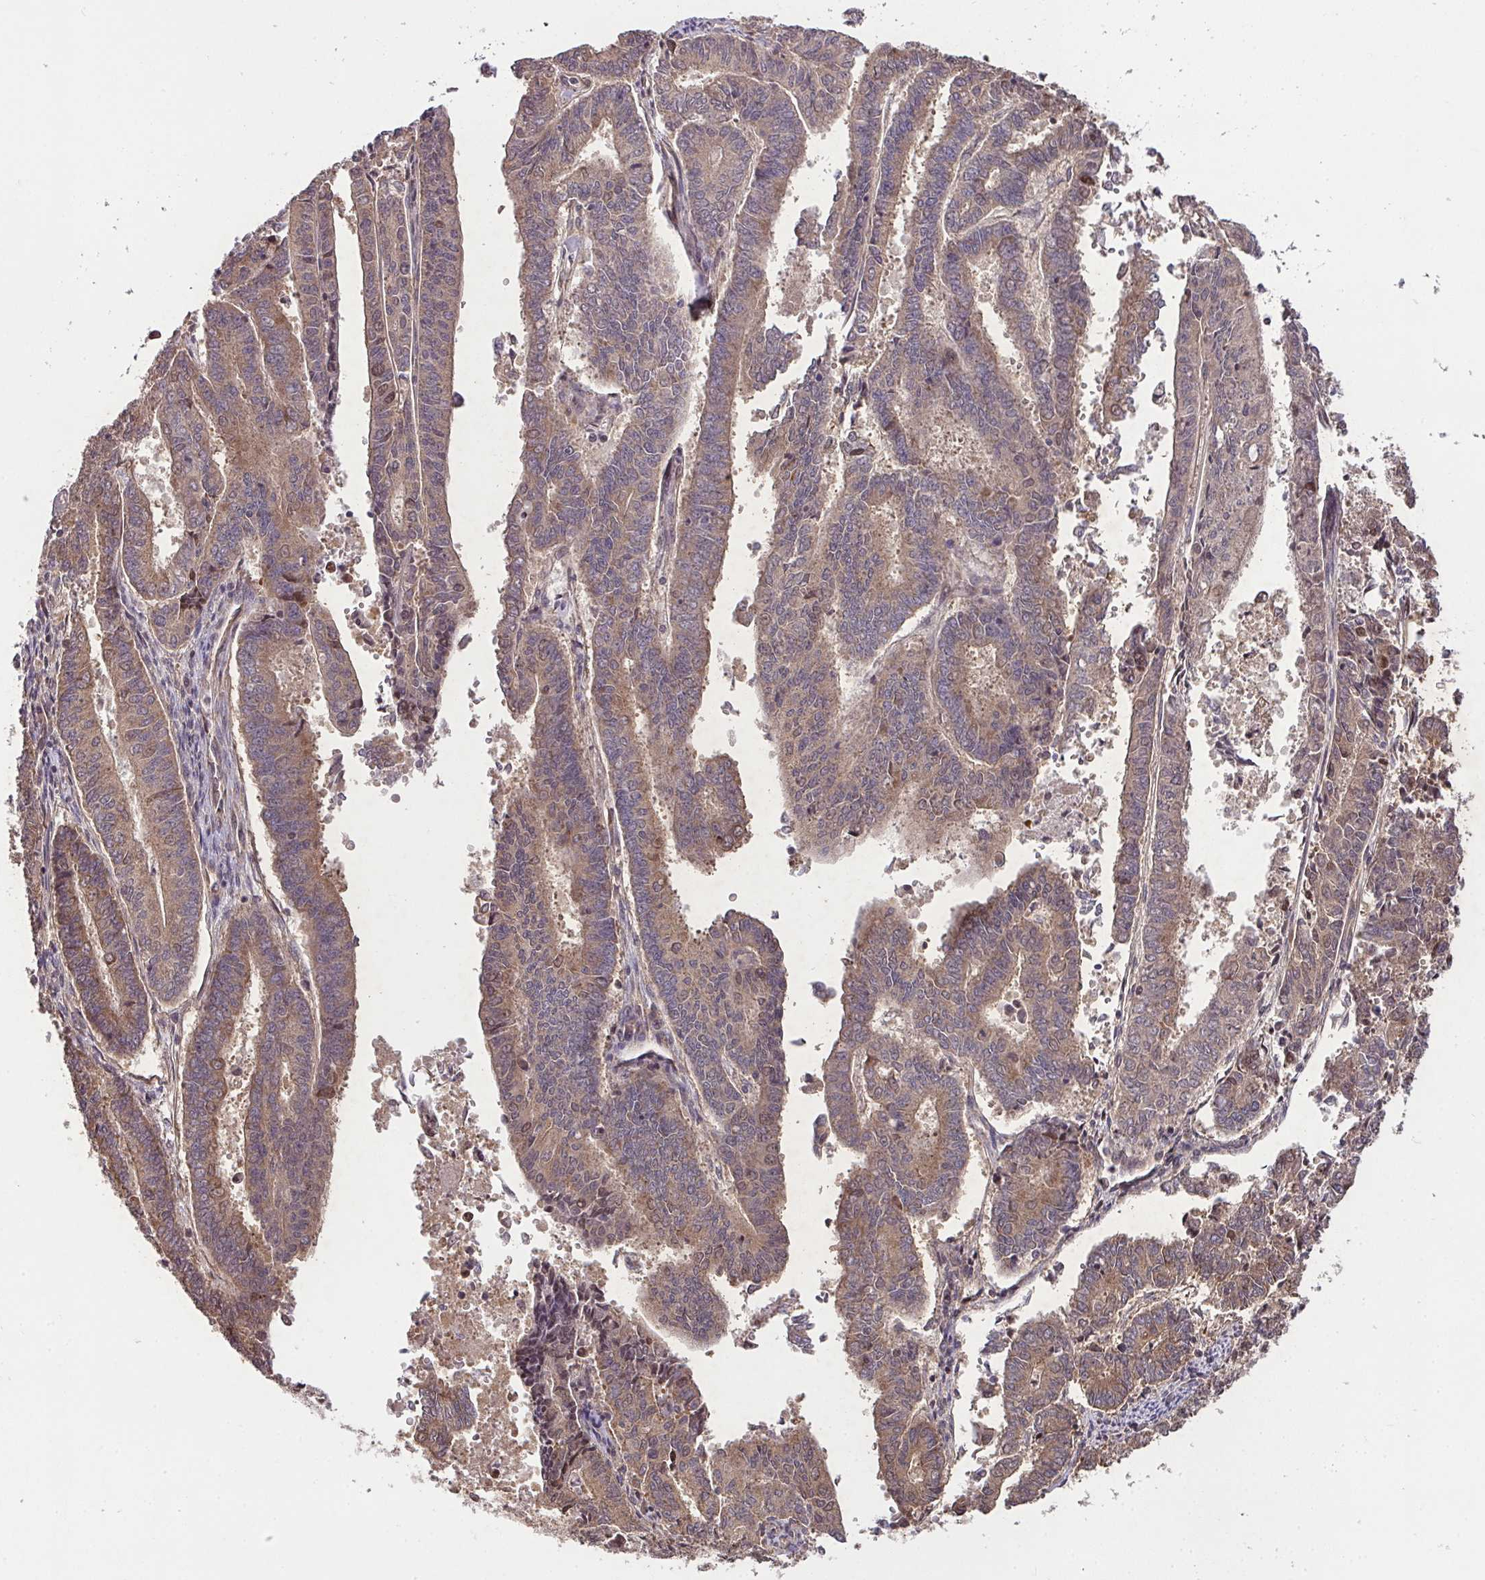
{"staining": {"intensity": "moderate", "quantity": "25%-75%", "location": "cytoplasmic/membranous"}, "tissue": "endometrial cancer", "cell_type": "Tumor cells", "image_type": "cancer", "snomed": [{"axis": "morphology", "description": "Adenocarcinoma, NOS"}, {"axis": "topography", "description": "Endometrium"}], "caption": "The photomicrograph reveals a brown stain indicating the presence of a protein in the cytoplasmic/membranous of tumor cells in endometrial cancer.", "gene": "PLK1", "patient": {"sex": "female", "age": 59}}